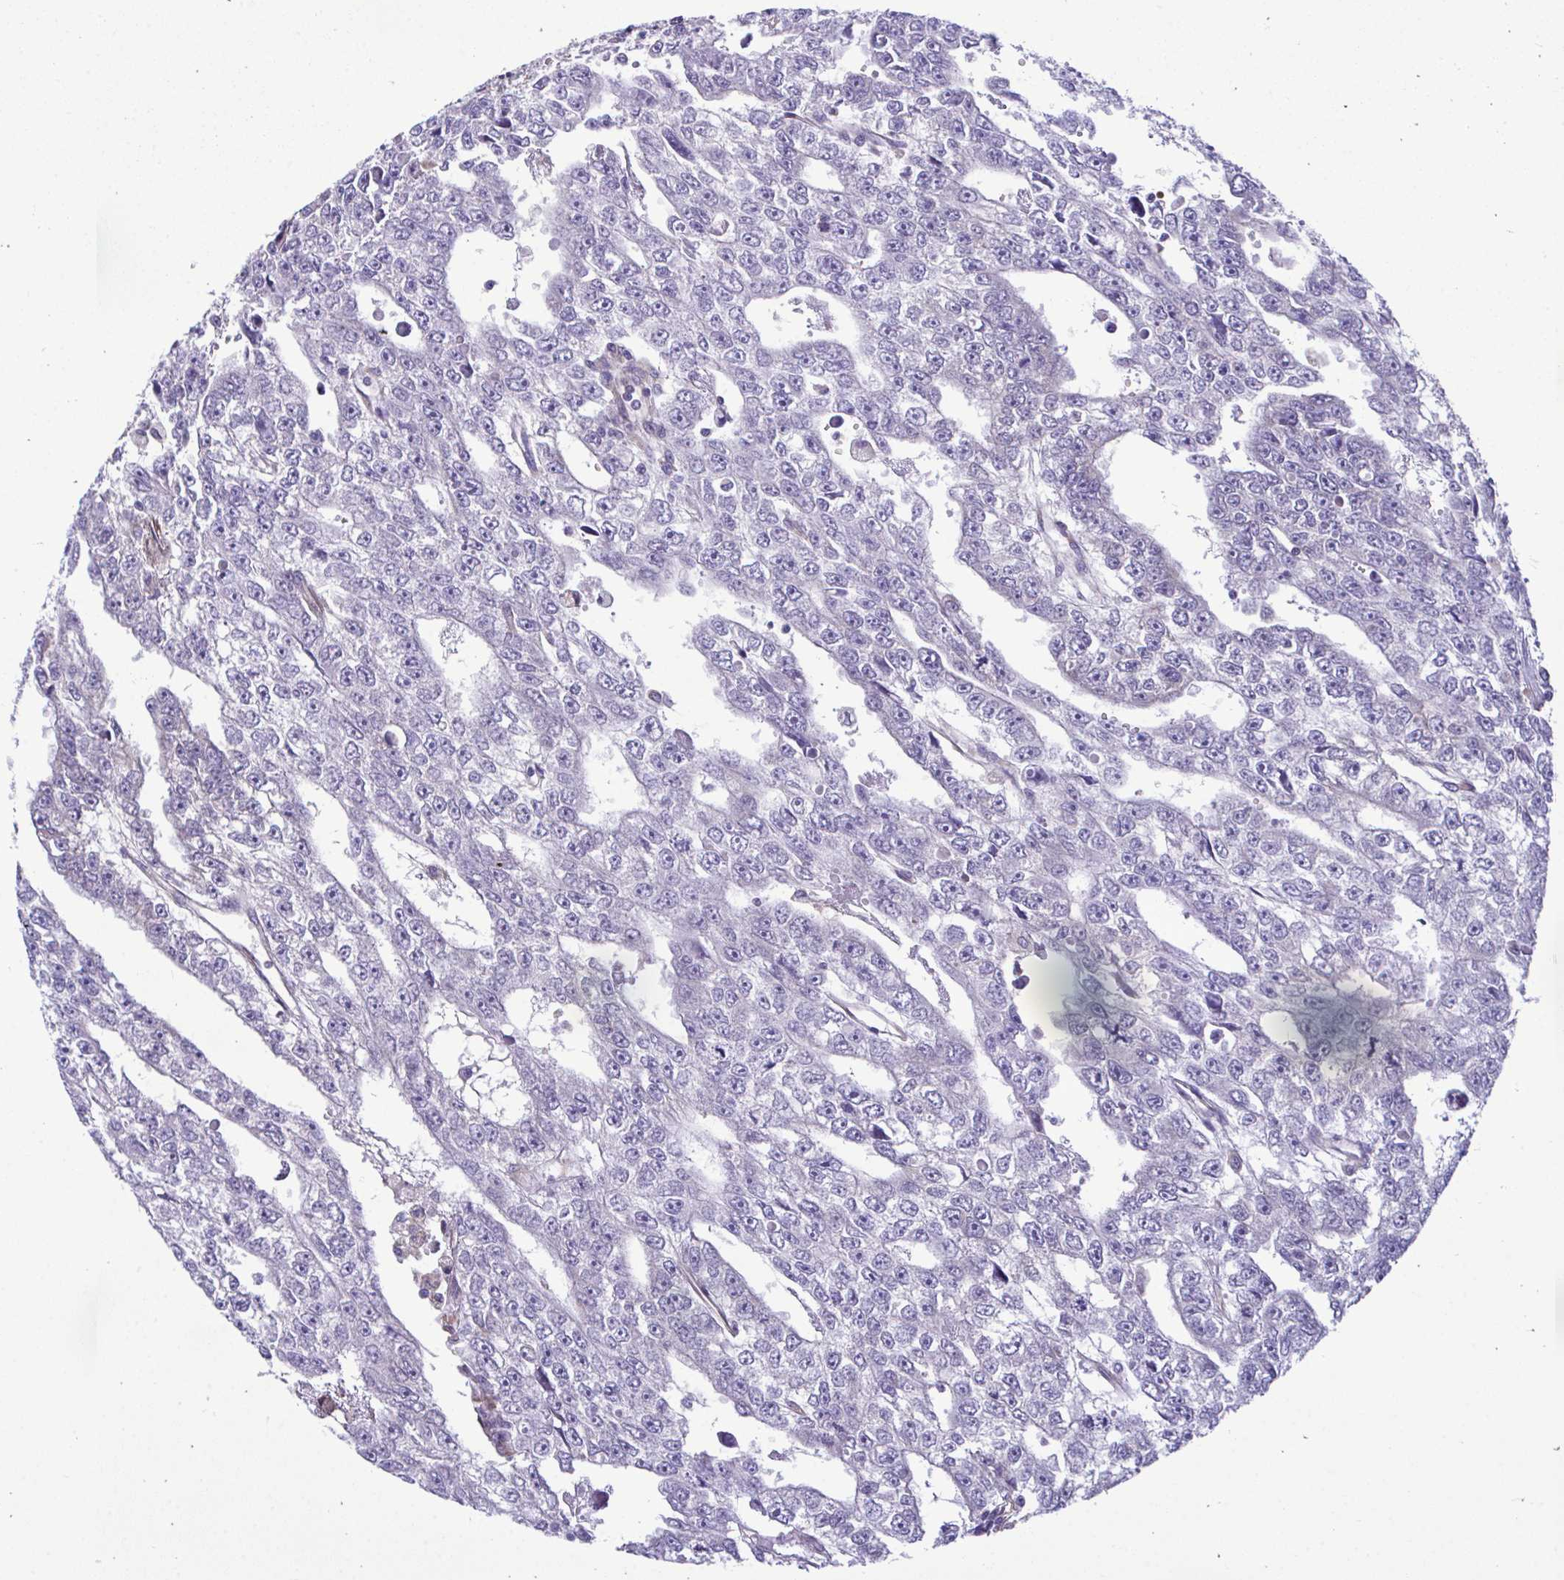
{"staining": {"intensity": "negative", "quantity": "none", "location": "none"}, "tissue": "testis cancer", "cell_type": "Tumor cells", "image_type": "cancer", "snomed": [{"axis": "morphology", "description": "Carcinoma, Embryonal, NOS"}, {"axis": "topography", "description": "Testis"}], "caption": "High magnification brightfield microscopy of testis embryonal carcinoma stained with DAB (3,3'-diaminobenzidine) (brown) and counterstained with hematoxylin (blue): tumor cells show no significant positivity.", "gene": "PIGK", "patient": {"sex": "male", "age": 20}}